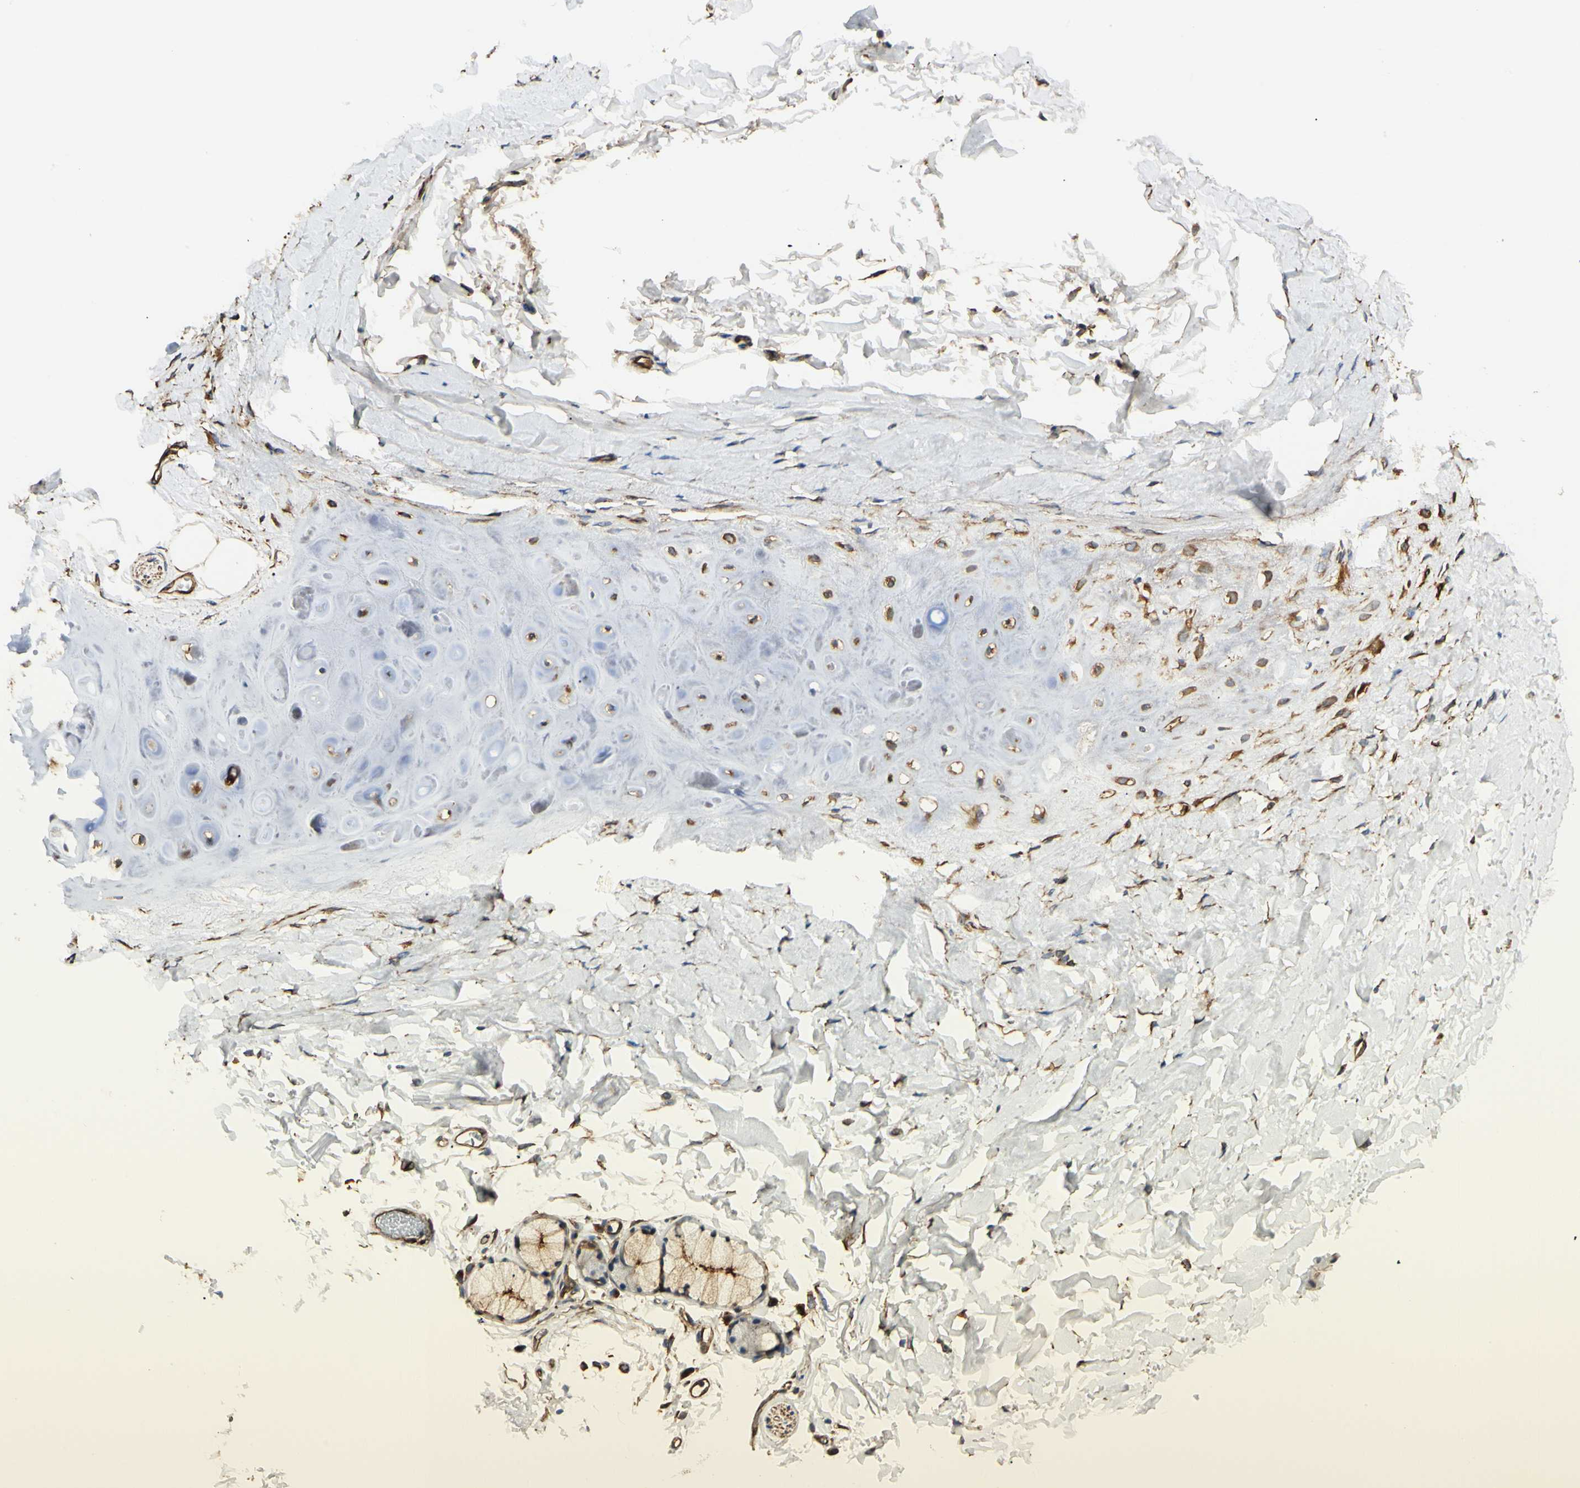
{"staining": {"intensity": "negative", "quantity": "none", "location": "none"}, "tissue": "adipose tissue", "cell_type": "Adipocytes", "image_type": "normal", "snomed": [{"axis": "morphology", "description": "Normal tissue, NOS"}, {"axis": "topography", "description": "Cartilage tissue"}, {"axis": "topography", "description": "Bronchus"}], "caption": "High power microscopy micrograph of an immunohistochemistry photomicrograph of normal adipose tissue, revealing no significant staining in adipocytes. (DAB immunohistochemistry visualized using brightfield microscopy, high magnification).", "gene": "FTH1", "patient": {"sex": "female", "age": 73}}